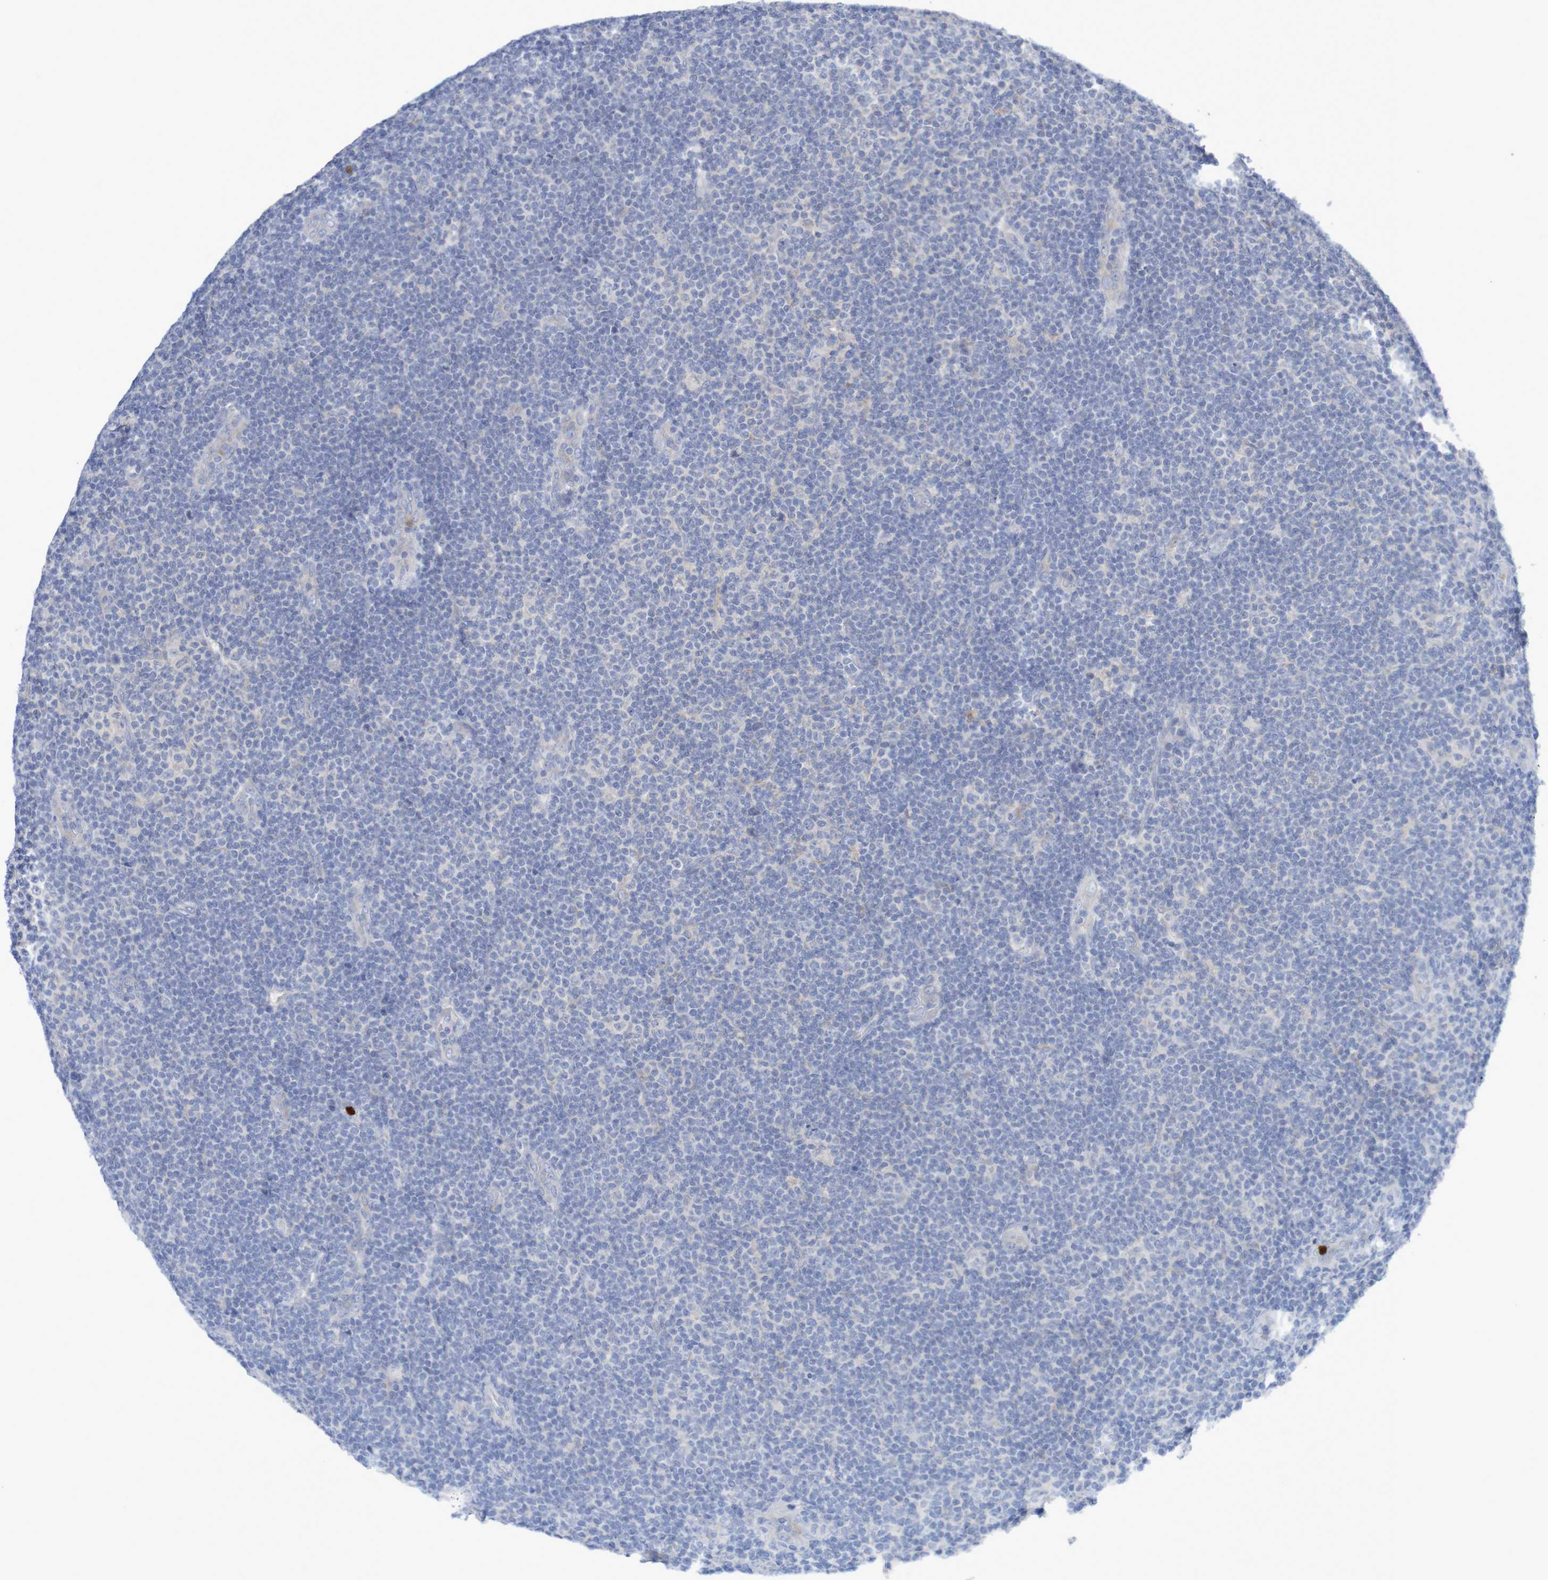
{"staining": {"intensity": "negative", "quantity": "none", "location": "none"}, "tissue": "lymphoma", "cell_type": "Tumor cells", "image_type": "cancer", "snomed": [{"axis": "morphology", "description": "Malignant lymphoma, non-Hodgkin's type, Low grade"}, {"axis": "topography", "description": "Lymph node"}], "caption": "A high-resolution histopathology image shows immunohistochemistry staining of malignant lymphoma, non-Hodgkin's type (low-grade), which reveals no significant staining in tumor cells.", "gene": "PARP4", "patient": {"sex": "male", "age": 83}}